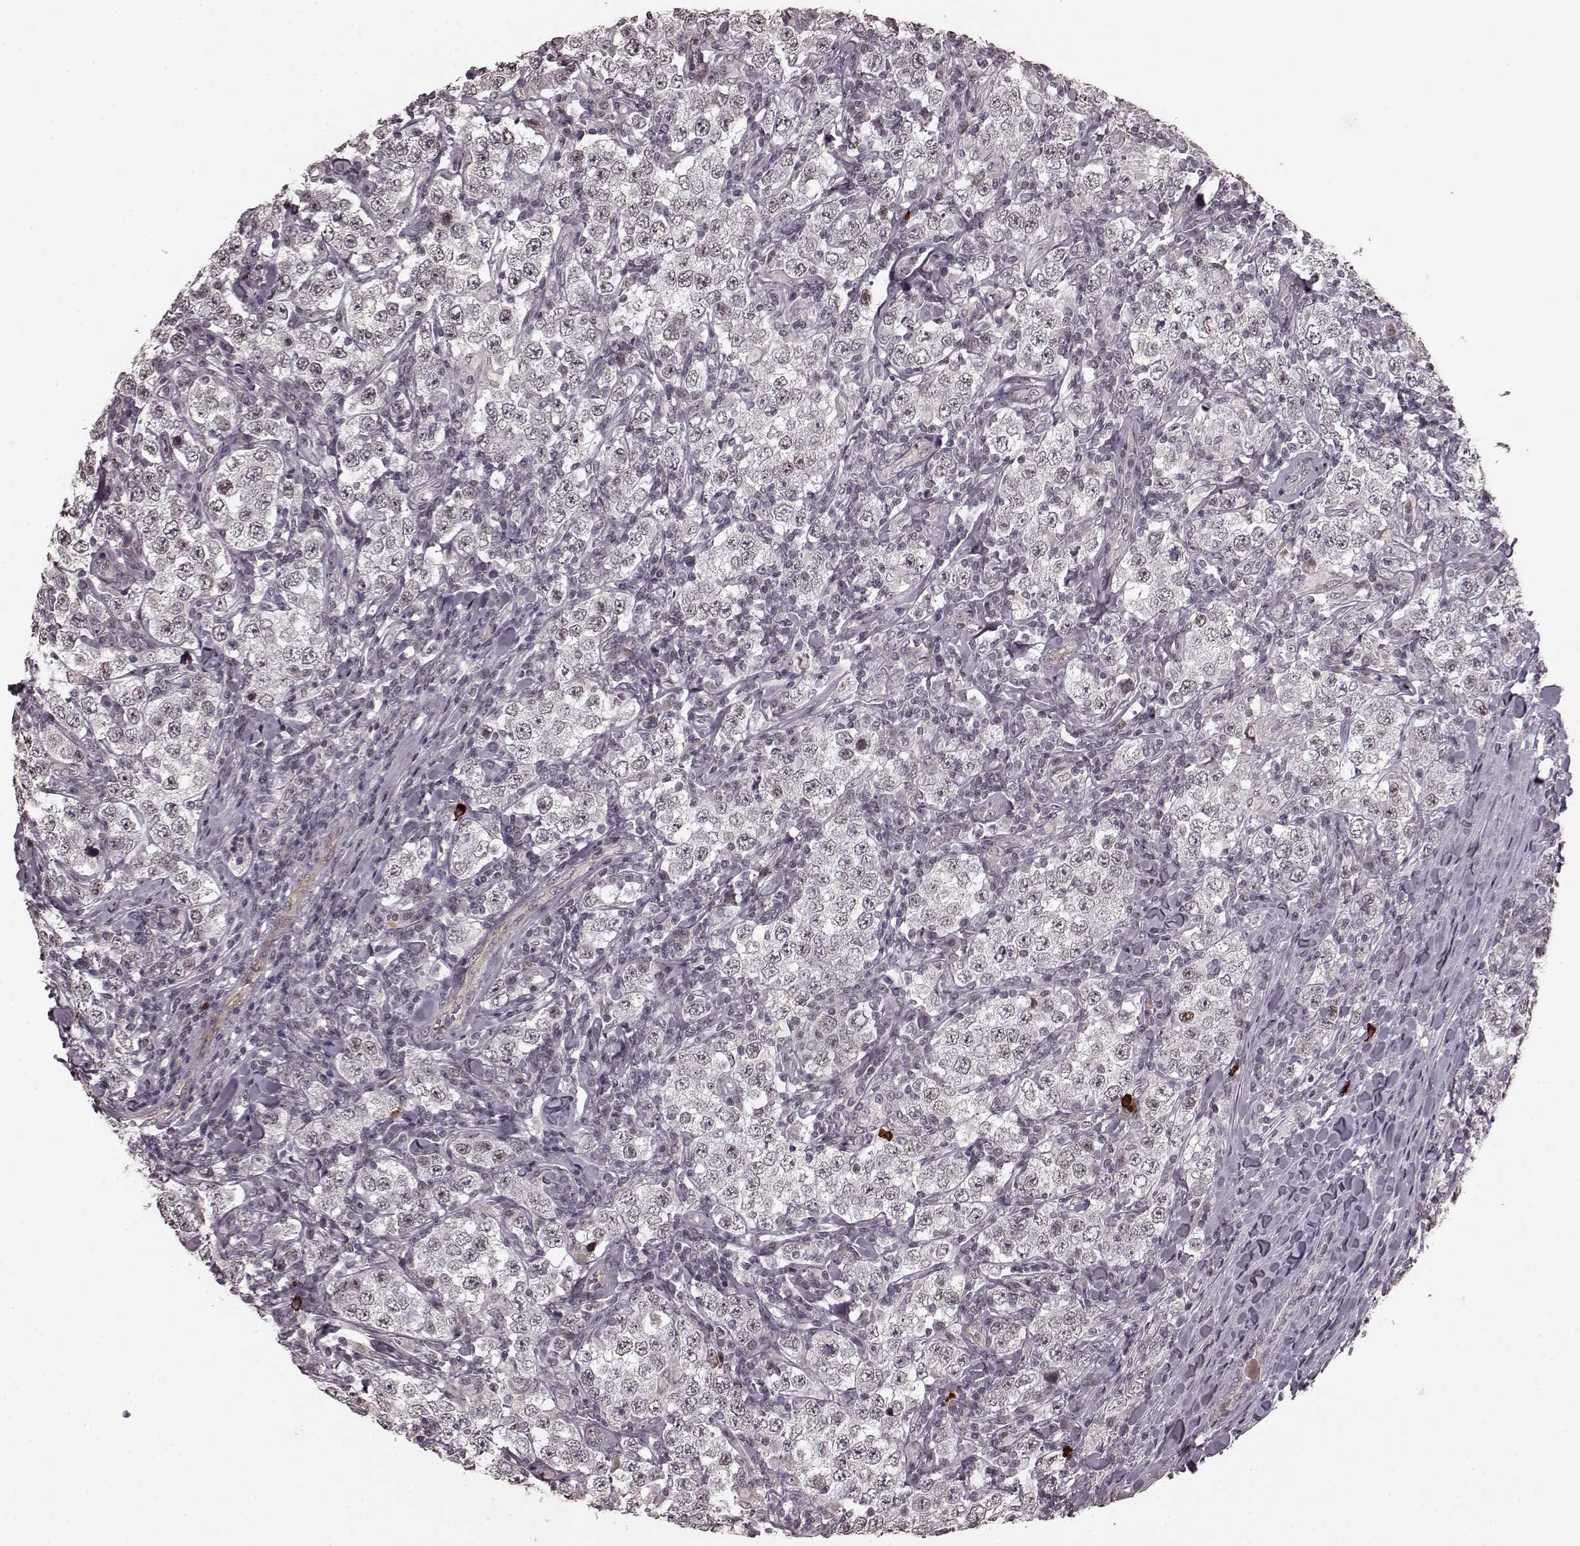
{"staining": {"intensity": "negative", "quantity": "none", "location": "none"}, "tissue": "testis cancer", "cell_type": "Tumor cells", "image_type": "cancer", "snomed": [{"axis": "morphology", "description": "Seminoma, NOS"}, {"axis": "morphology", "description": "Carcinoma, Embryonal, NOS"}, {"axis": "topography", "description": "Testis"}], "caption": "The histopathology image demonstrates no staining of tumor cells in seminoma (testis).", "gene": "PLCB4", "patient": {"sex": "male", "age": 41}}